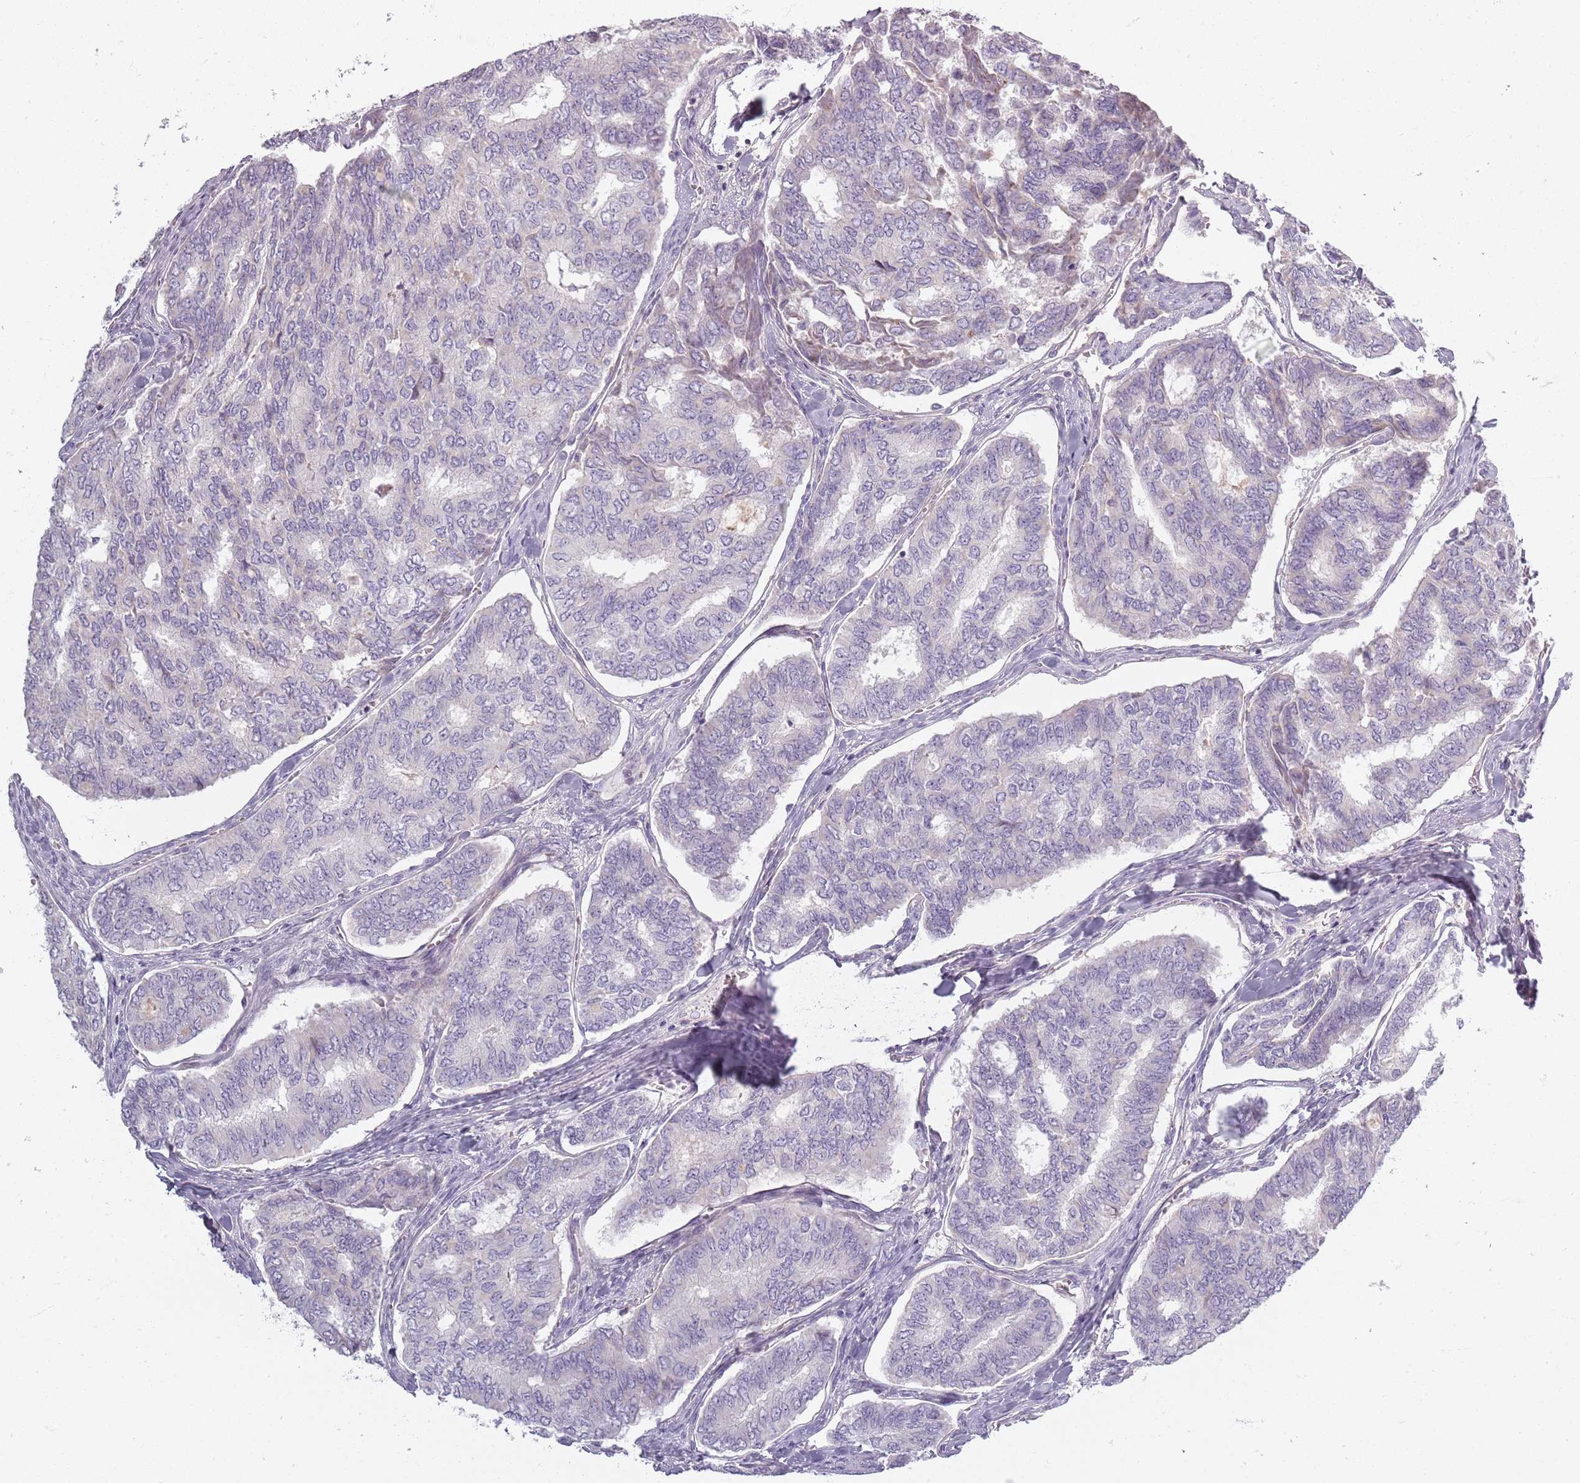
{"staining": {"intensity": "negative", "quantity": "none", "location": "none"}, "tissue": "thyroid cancer", "cell_type": "Tumor cells", "image_type": "cancer", "snomed": [{"axis": "morphology", "description": "Papillary adenocarcinoma, NOS"}, {"axis": "topography", "description": "Thyroid gland"}], "caption": "Thyroid cancer was stained to show a protein in brown. There is no significant positivity in tumor cells.", "gene": "SYNGR3", "patient": {"sex": "female", "age": 35}}